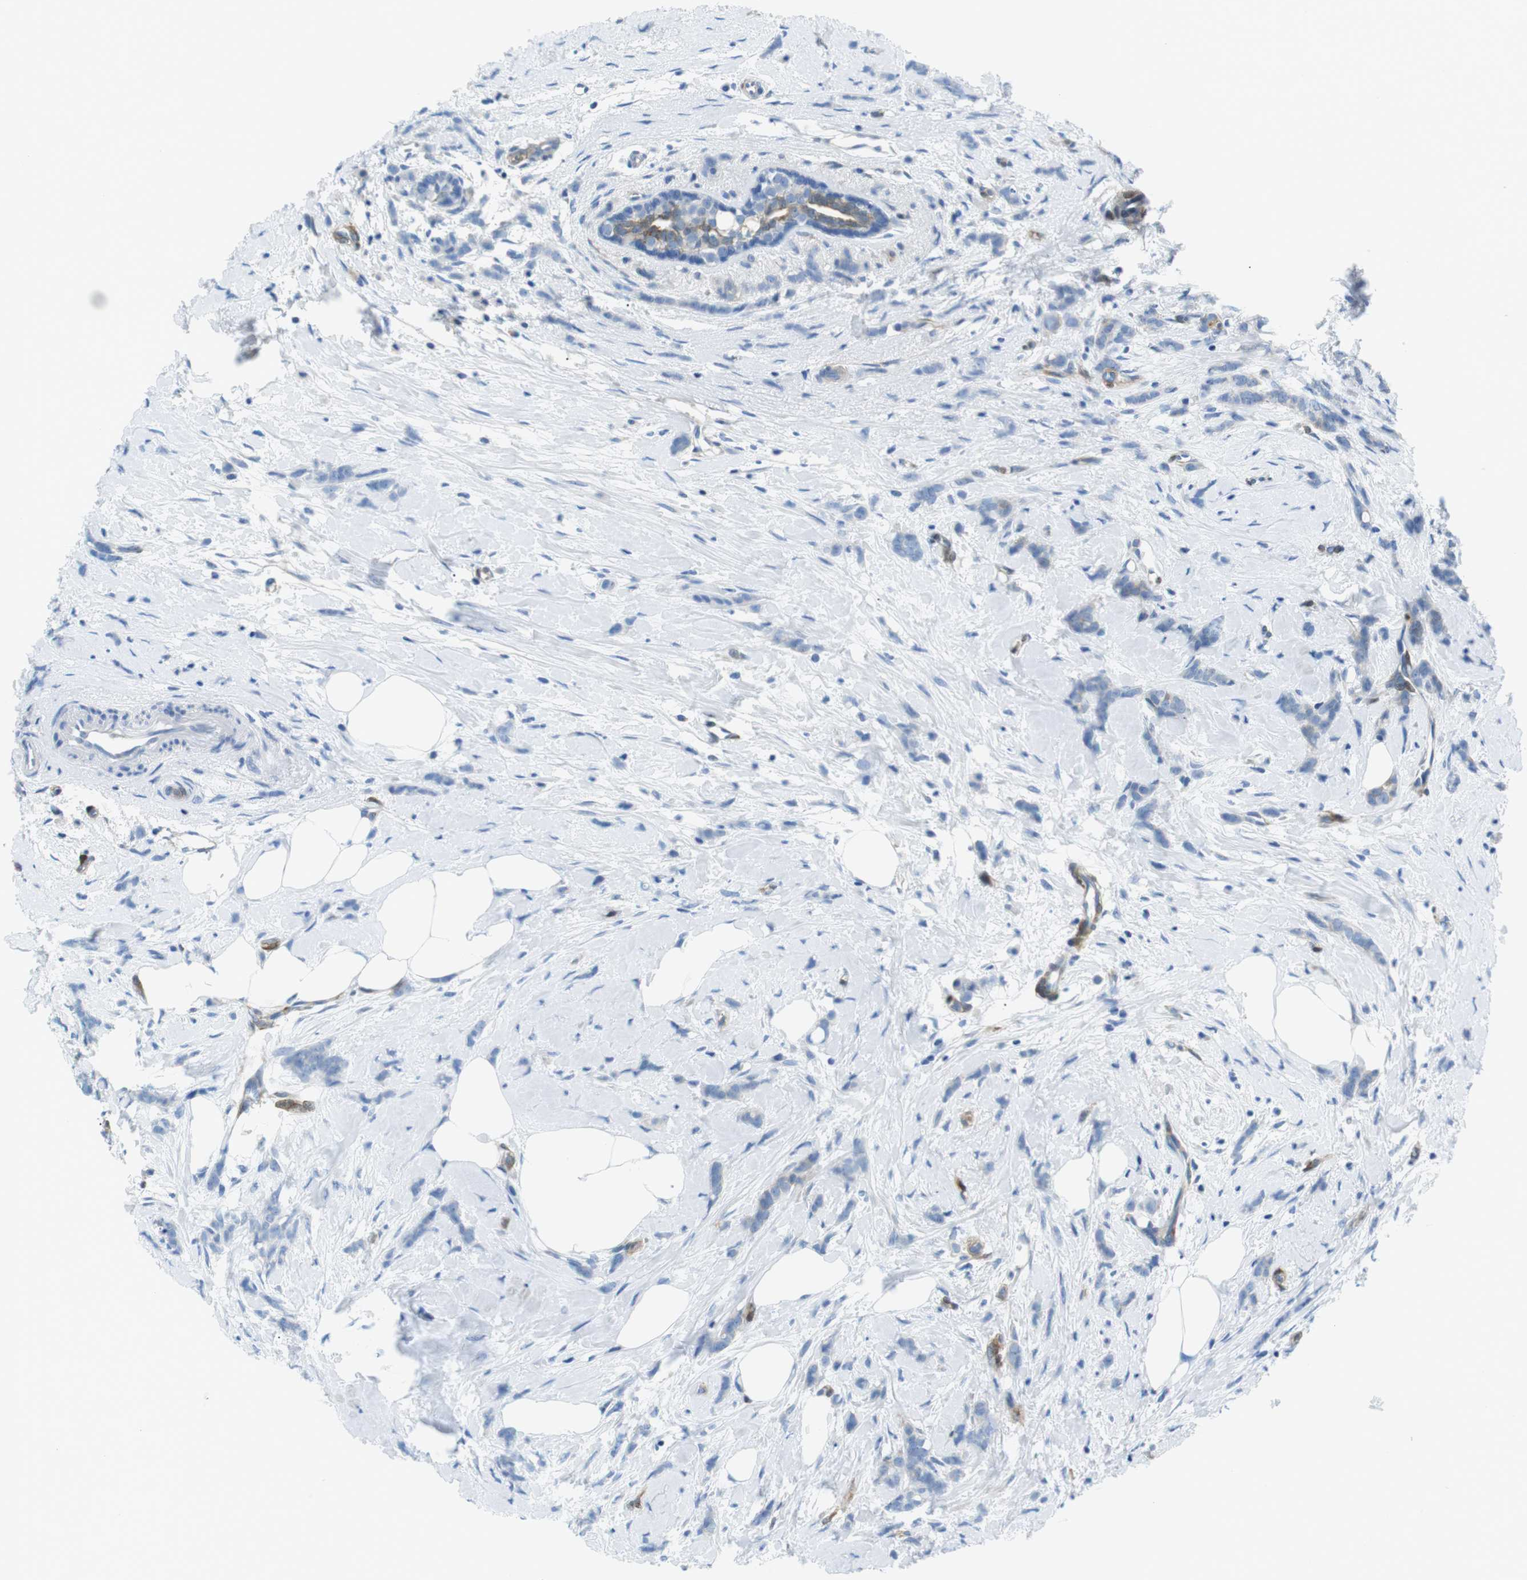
{"staining": {"intensity": "negative", "quantity": "none", "location": "none"}, "tissue": "breast cancer", "cell_type": "Tumor cells", "image_type": "cancer", "snomed": [{"axis": "morphology", "description": "Lobular carcinoma, in situ"}, {"axis": "morphology", "description": "Lobular carcinoma"}, {"axis": "topography", "description": "Breast"}], "caption": "There is no significant expression in tumor cells of breast cancer (lobular carcinoma).", "gene": "PHLDA1", "patient": {"sex": "female", "age": 41}}